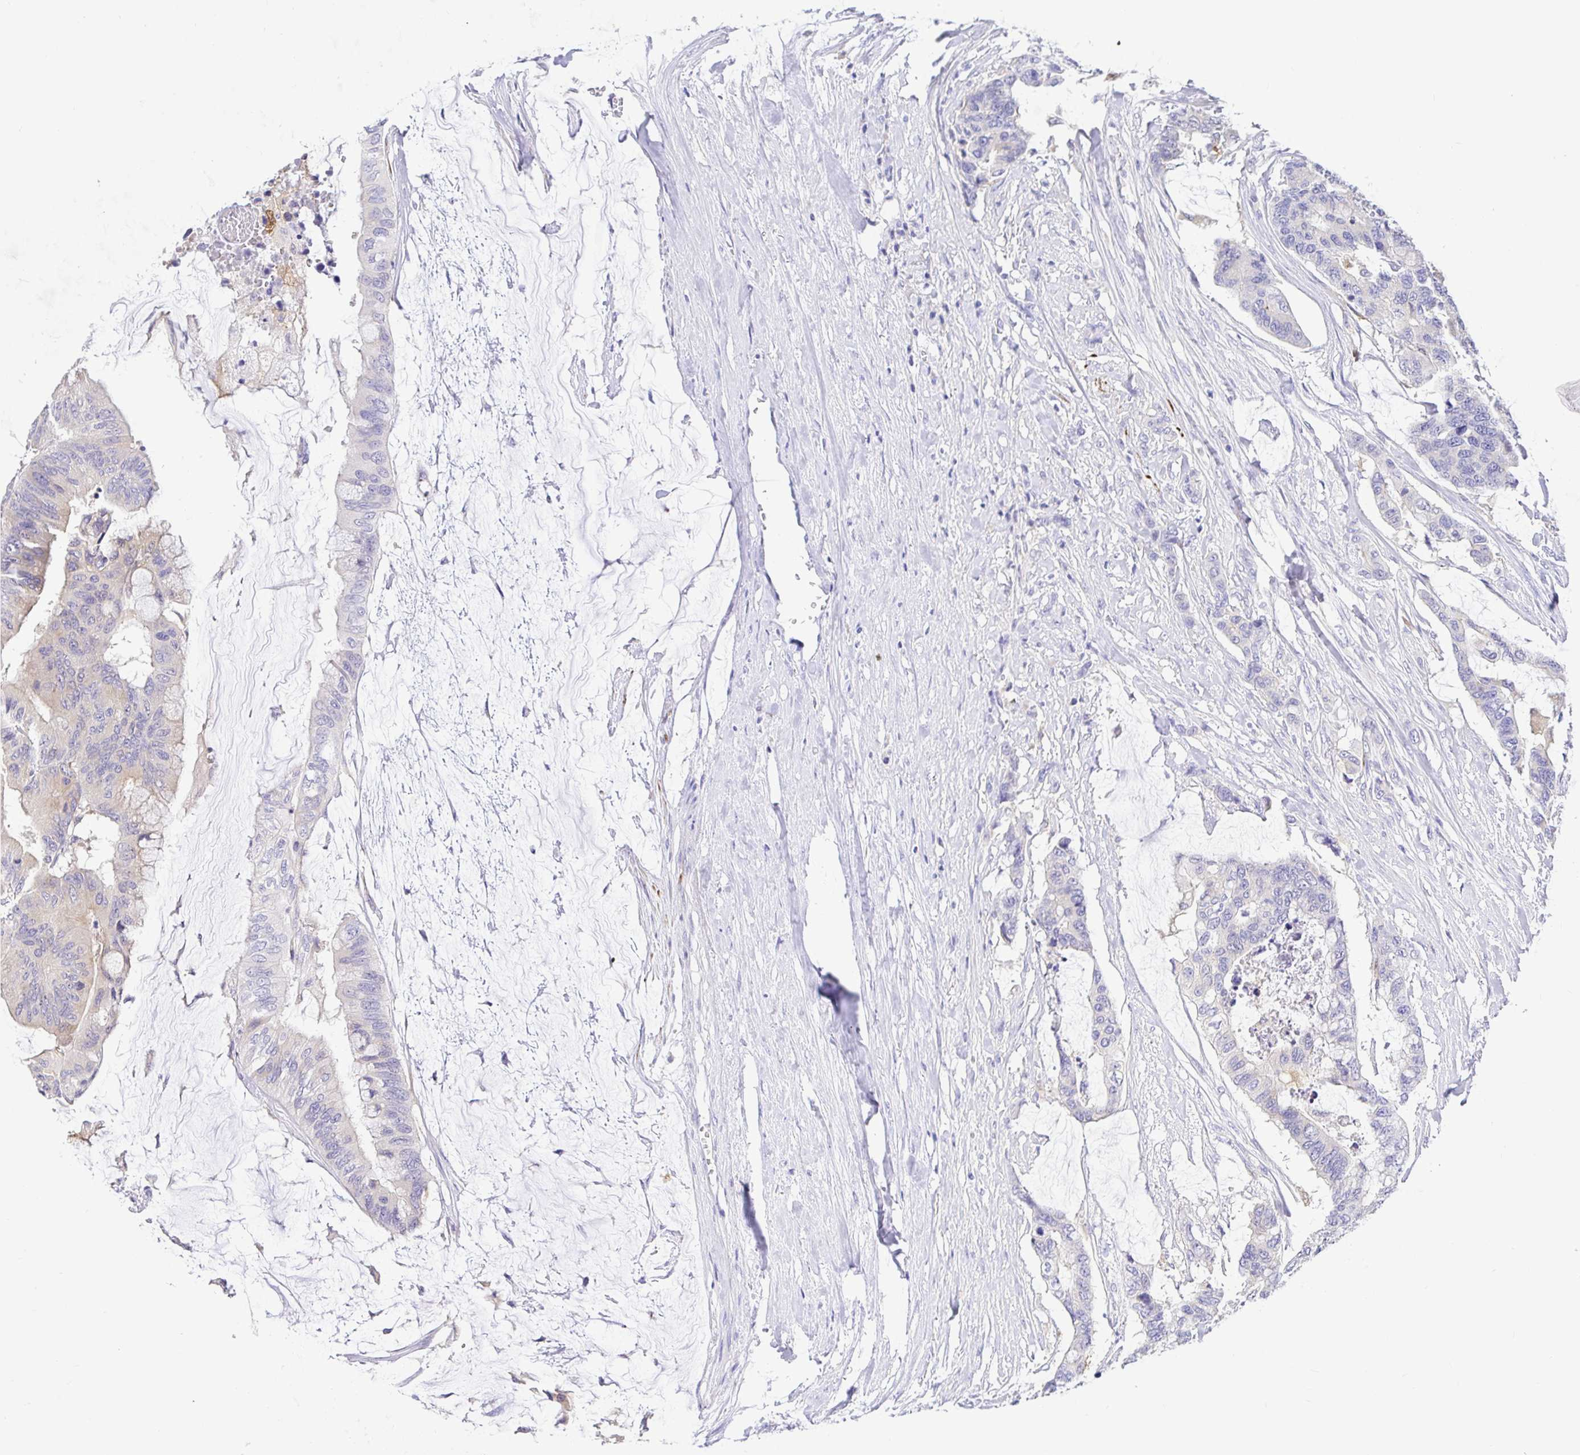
{"staining": {"intensity": "weak", "quantity": "<25%", "location": "cytoplasmic/membranous"}, "tissue": "colorectal cancer", "cell_type": "Tumor cells", "image_type": "cancer", "snomed": [{"axis": "morphology", "description": "Adenocarcinoma, NOS"}, {"axis": "topography", "description": "Rectum"}], "caption": "A photomicrograph of human colorectal cancer (adenocarcinoma) is negative for staining in tumor cells. (Stains: DAB immunohistochemistry with hematoxylin counter stain, Microscopy: brightfield microscopy at high magnification).", "gene": "BACE2", "patient": {"sex": "female", "age": 59}}